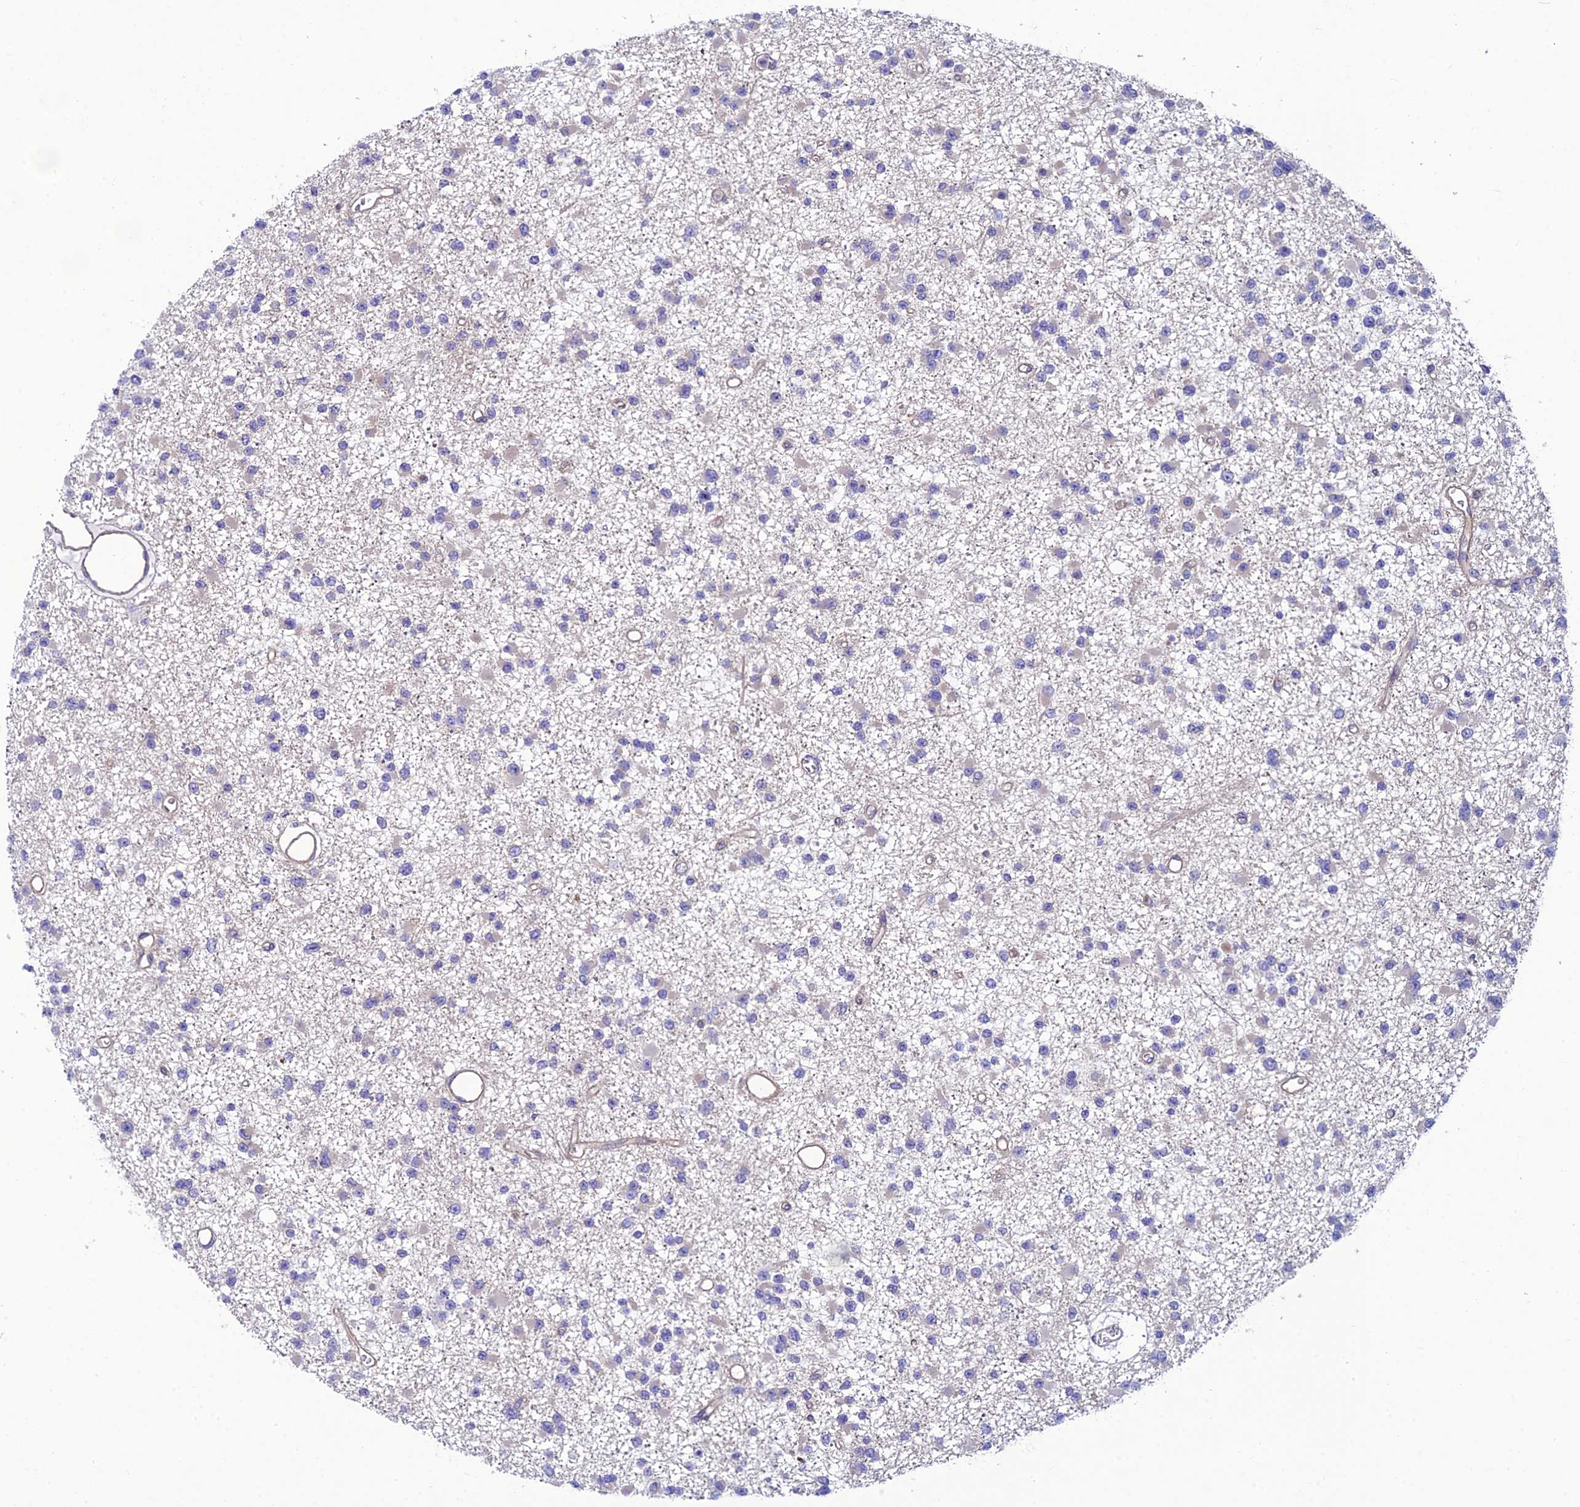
{"staining": {"intensity": "negative", "quantity": "none", "location": "none"}, "tissue": "glioma", "cell_type": "Tumor cells", "image_type": "cancer", "snomed": [{"axis": "morphology", "description": "Glioma, malignant, Low grade"}, {"axis": "topography", "description": "Brain"}], "caption": "A micrograph of glioma stained for a protein shows no brown staining in tumor cells.", "gene": "PPFIA3", "patient": {"sex": "female", "age": 22}}